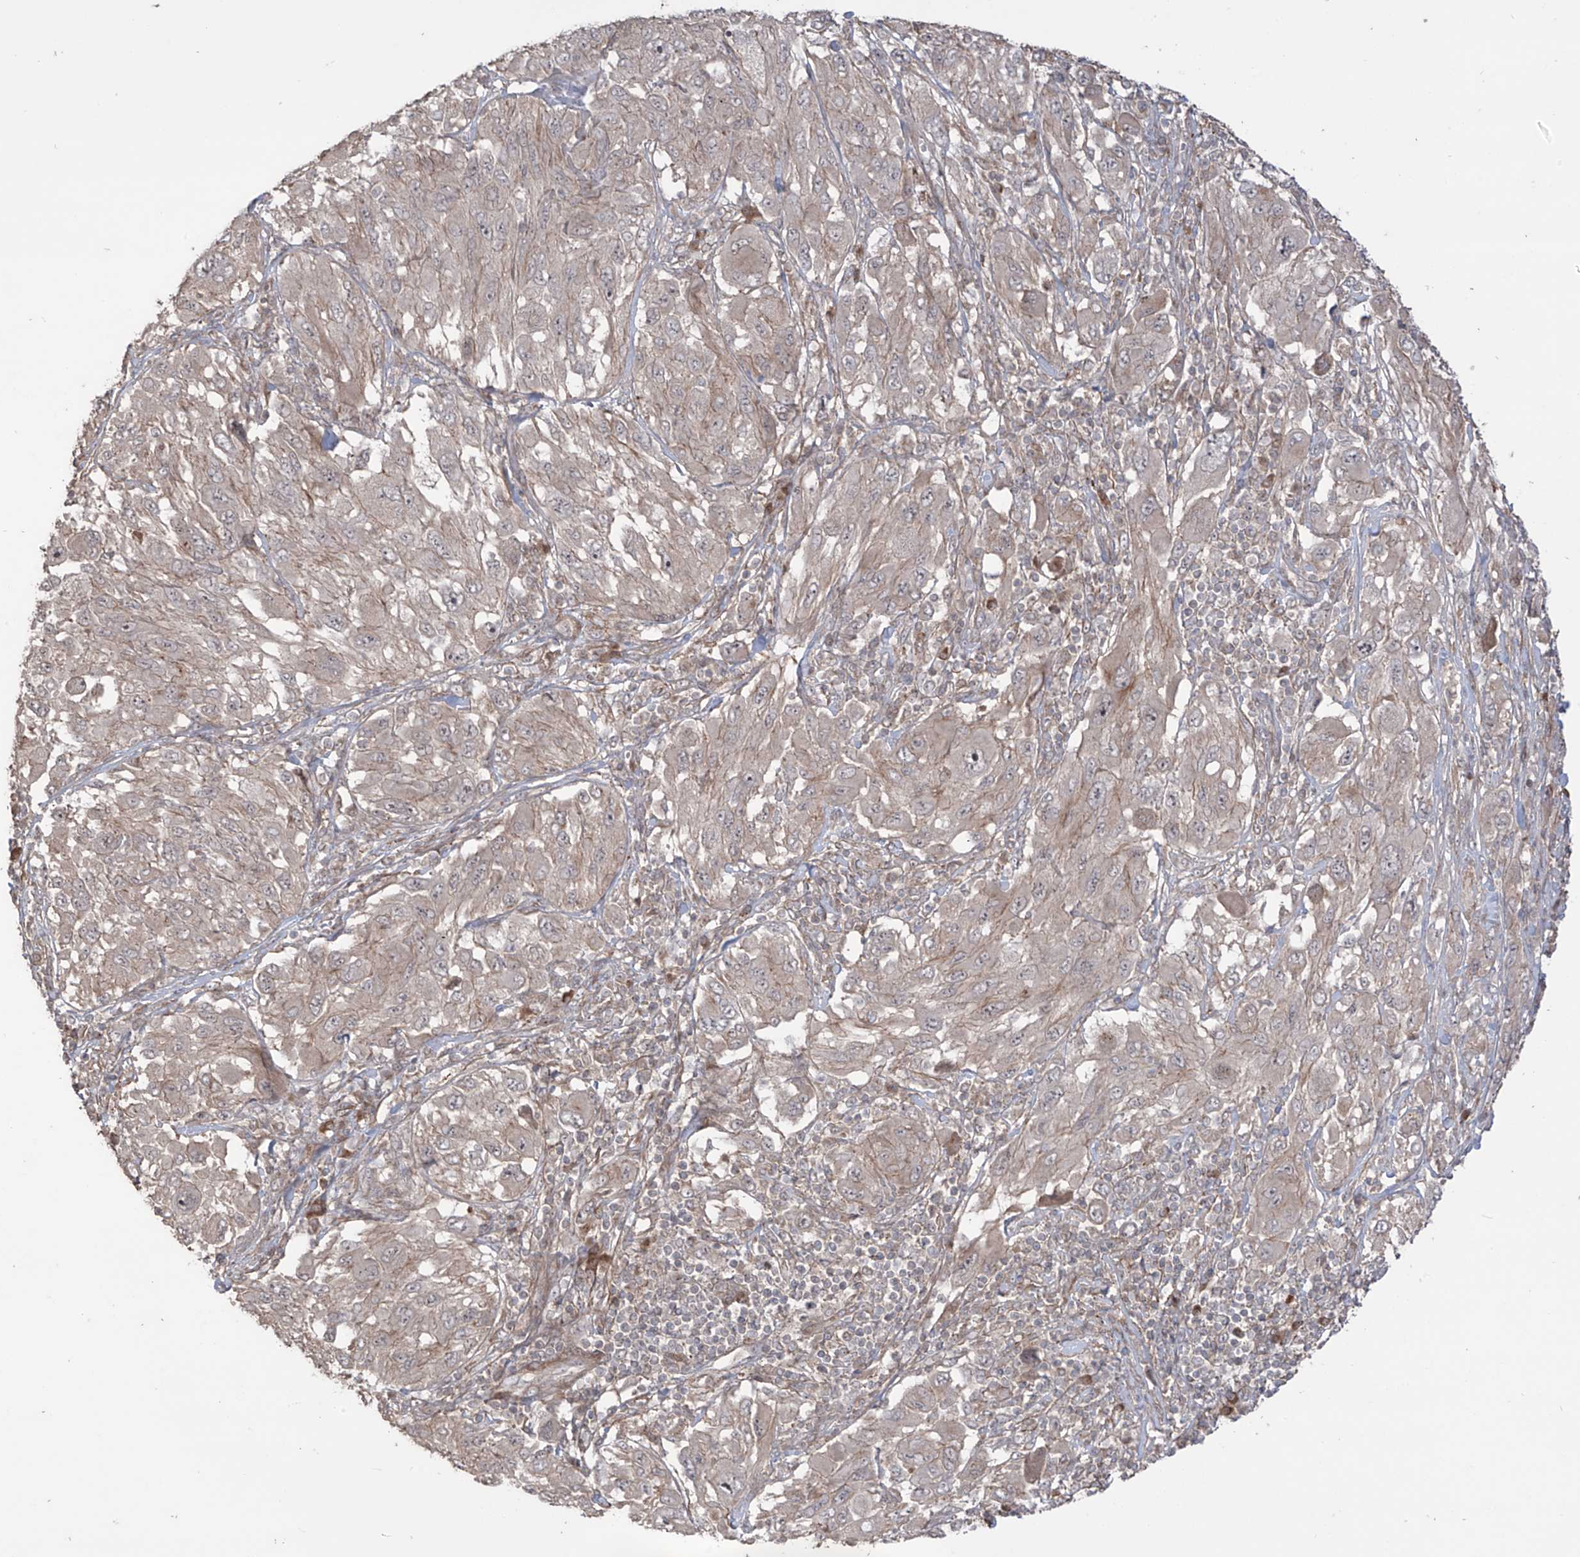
{"staining": {"intensity": "negative", "quantity": "none", "location": "none"}, "tissue": "melanoma", "cell_type": "Tumor cells", "image_type": "cancer", "snomed": [{"axis": "morphology", "description": "Malignant melanoma, NOS"}, {"axis": "topography", "description": "Skin"}], "caption": "Protein analysis of melanoma reveals no significant positivity in tumor cells.", "gene": "LRRC74A", "patient": {"sex": "female", "age": 91}}